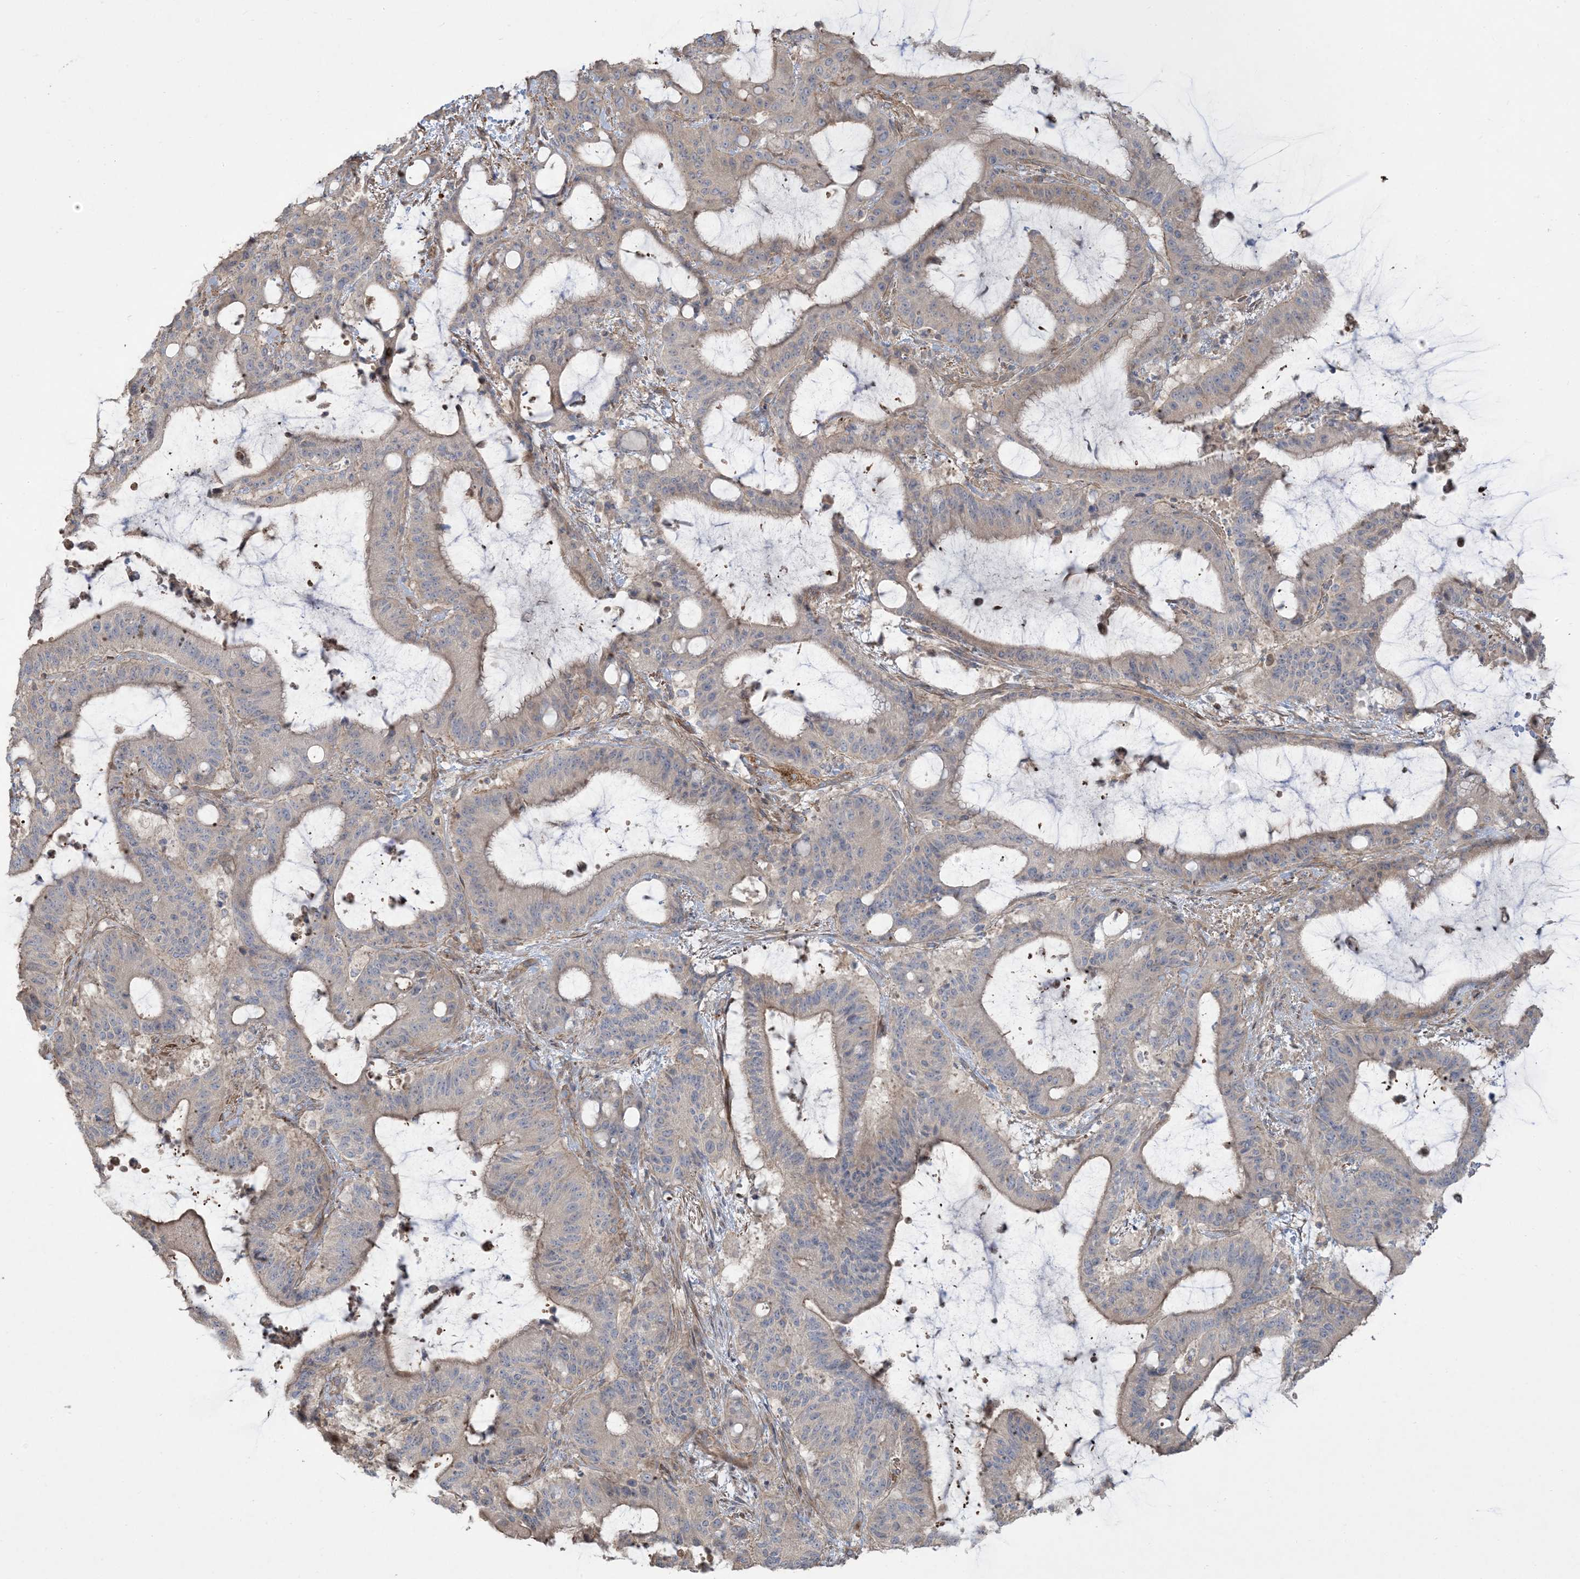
{"staining": {"intensity": "weak", "quantity": "25%-75%", "location": "cytoplasmic/membranous"}, "tissue": "liver cancer", "cell_type": "Tumor cells", "image_type": "cancer", "snomed": [{"axis": "morphology", "description": "Normal tissue, NOS"}, {"axis": "morphology", "description": "Cholangiocarcinoma"}, {"axis": "topography", "description": "Liver"}, {"axis": "topography", "description": "Peripheral nerve tissue"}], "caption": "A high-resolution image shows immunohistochemistry (IHC) staining of liver cancer (cholangiocarcinoma), which demonstrates weak cytoplasmic/membranous positivity in approximately 25%-75% of tumor cells. Nuclei are stained in blue.", "gene": "KLHL18", "patient": {"sex": "female", "age": 73}}